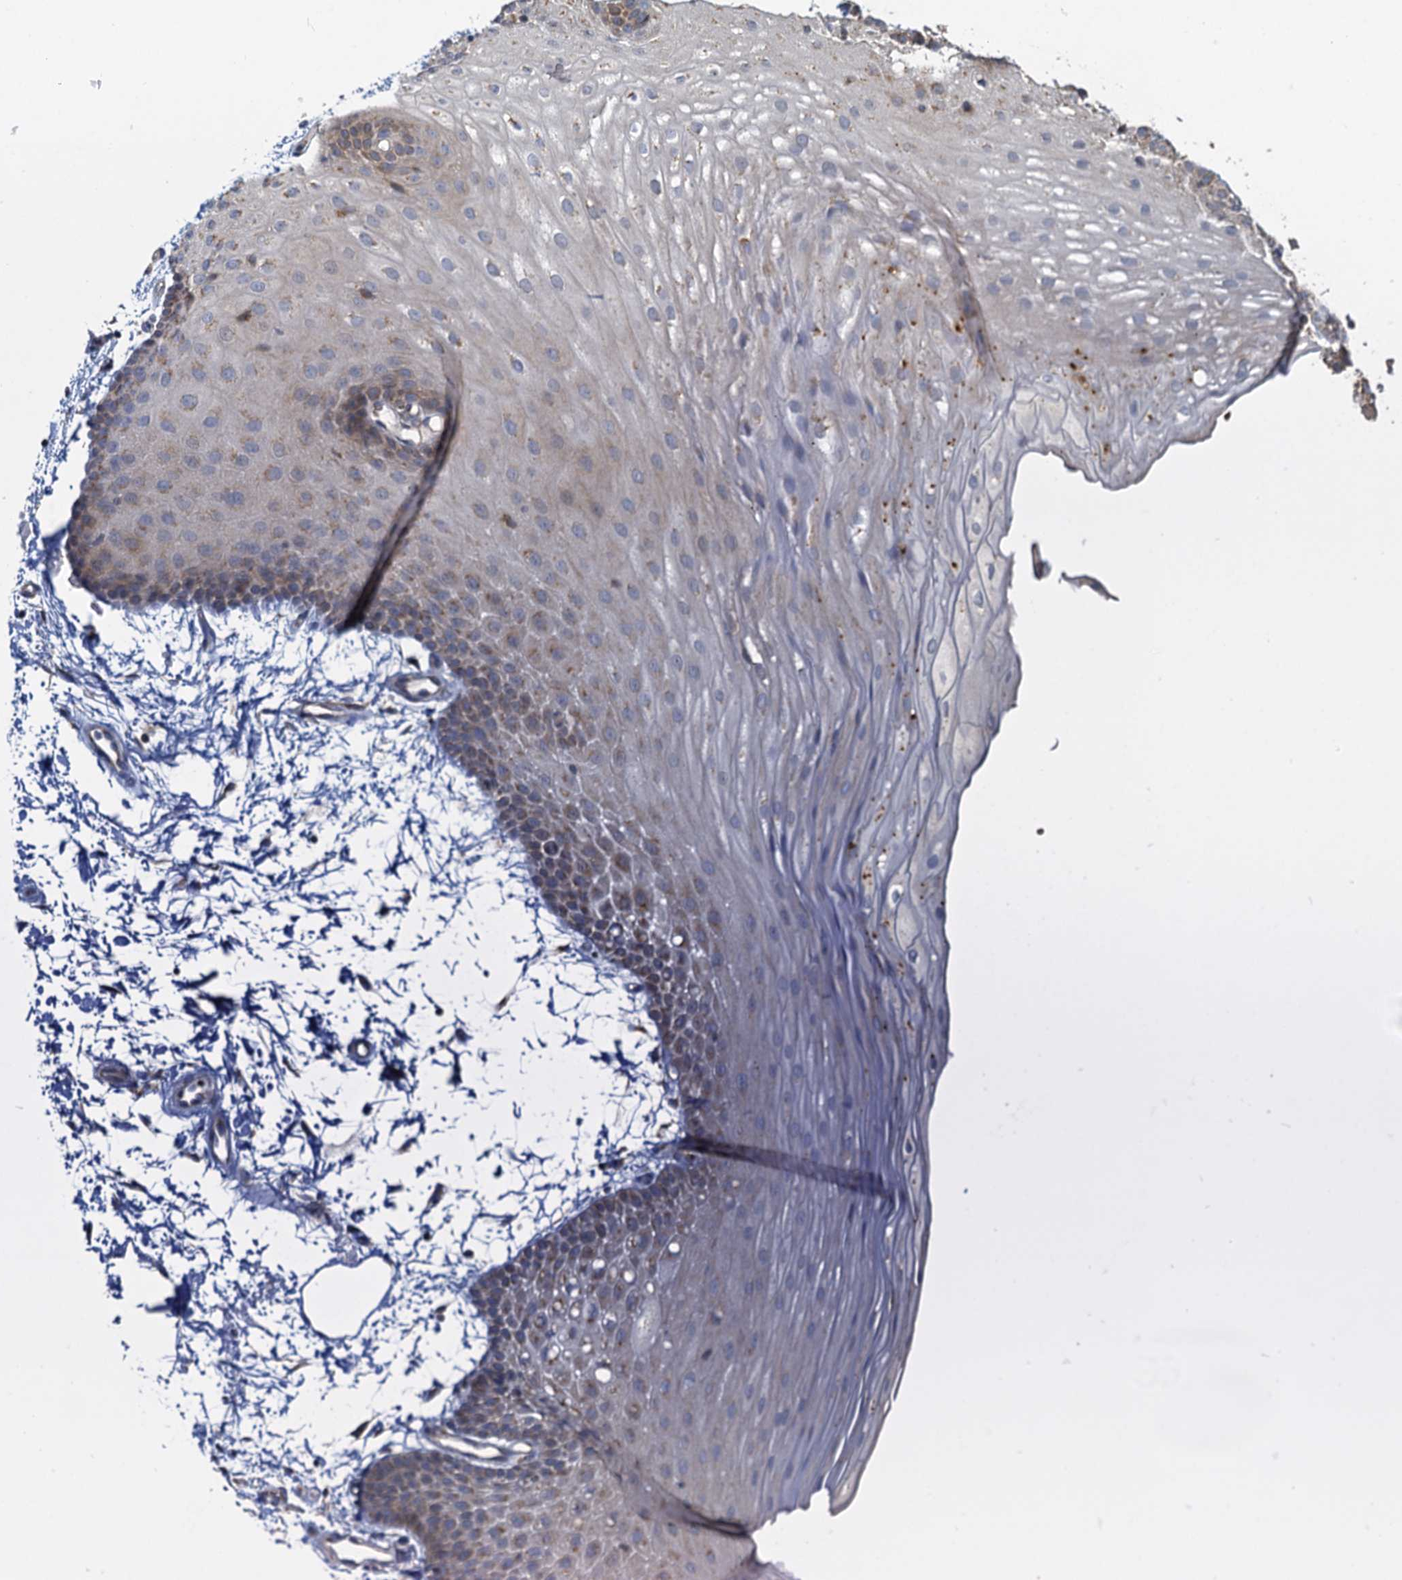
{"staining": {"intensity": "weak", "quantity": "25%-75%", "location": "cytoplasmic/membranous"}, "tissue": "oral mucosa", "cell_type": "Squamous epithelial cells", "image_type": "normal", "snomed": [{"axis": "morphology", "description": "Normal tissue, NOS"}, {"axis": "topography", "description": "Oral tissue"}], "caption": "Human oral mucosa stained with a brown dye exhibits weak cytoplasmic/membranous positive expression in approximately 25%-75% of squamous epithelial cells.", "gene": "NKAPD1", "patient": {"sex": "male", "age": 68}}